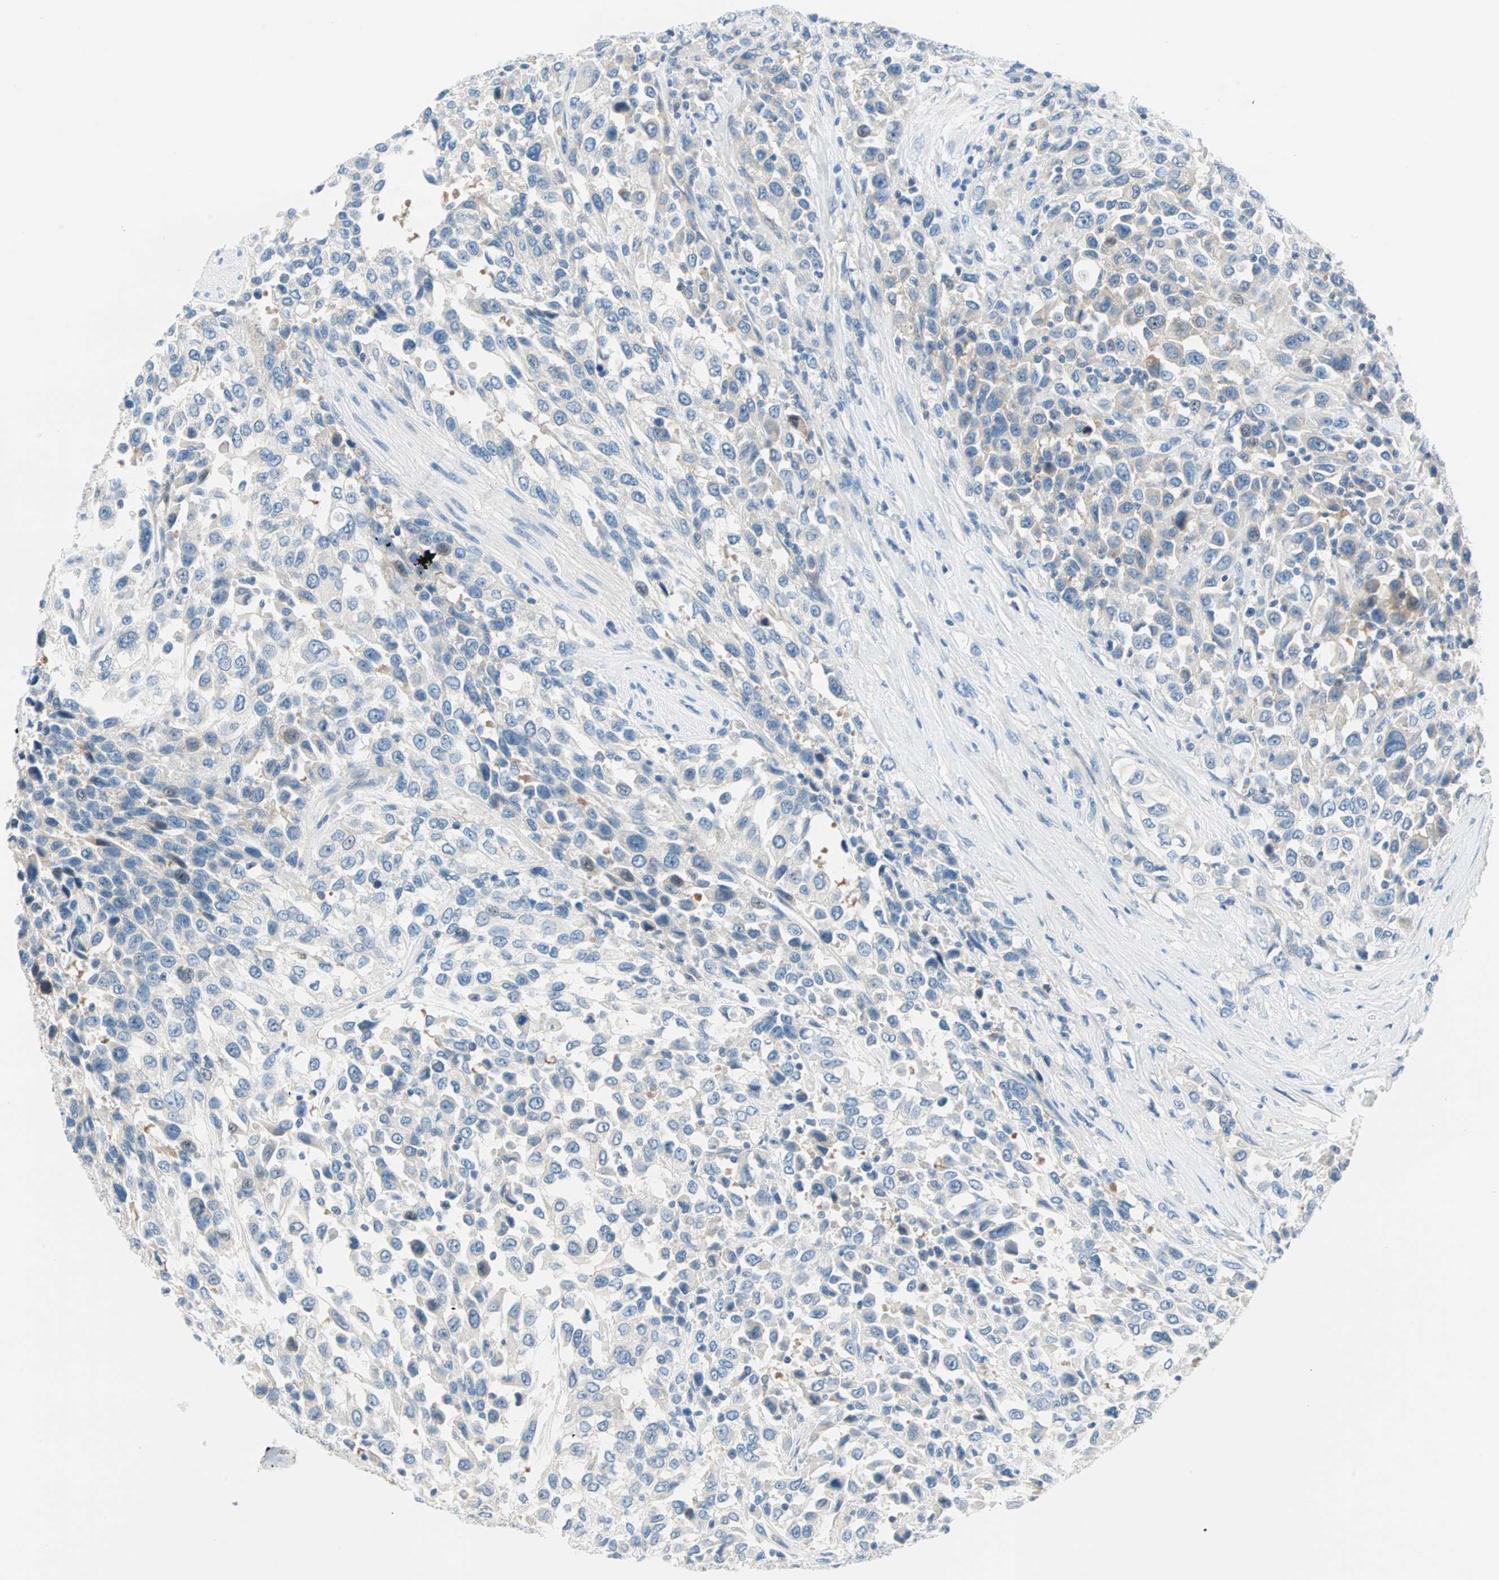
{"staining": {"intensity": "negative", "quantity": "none", "location": "none"}, "tissue": "urothelial cancer", "cell_type": "Tumor cells", "image_type": "cancer", "snomed": [{"axis": "morphology", "description": "Urothelial carcinoma, High grade"}, {"axis": "topography", "description": "Urinary bladder"}], "caption": "The IHC micrograph has no significant expression in tumor cells of high-grade urothelial carcinoma tissue. (DAB immunohistochemistry (IHC) with hematoxylin counter stain).", "gene": "TMEM163", "patient": {"sex": "female", "age": 80}}